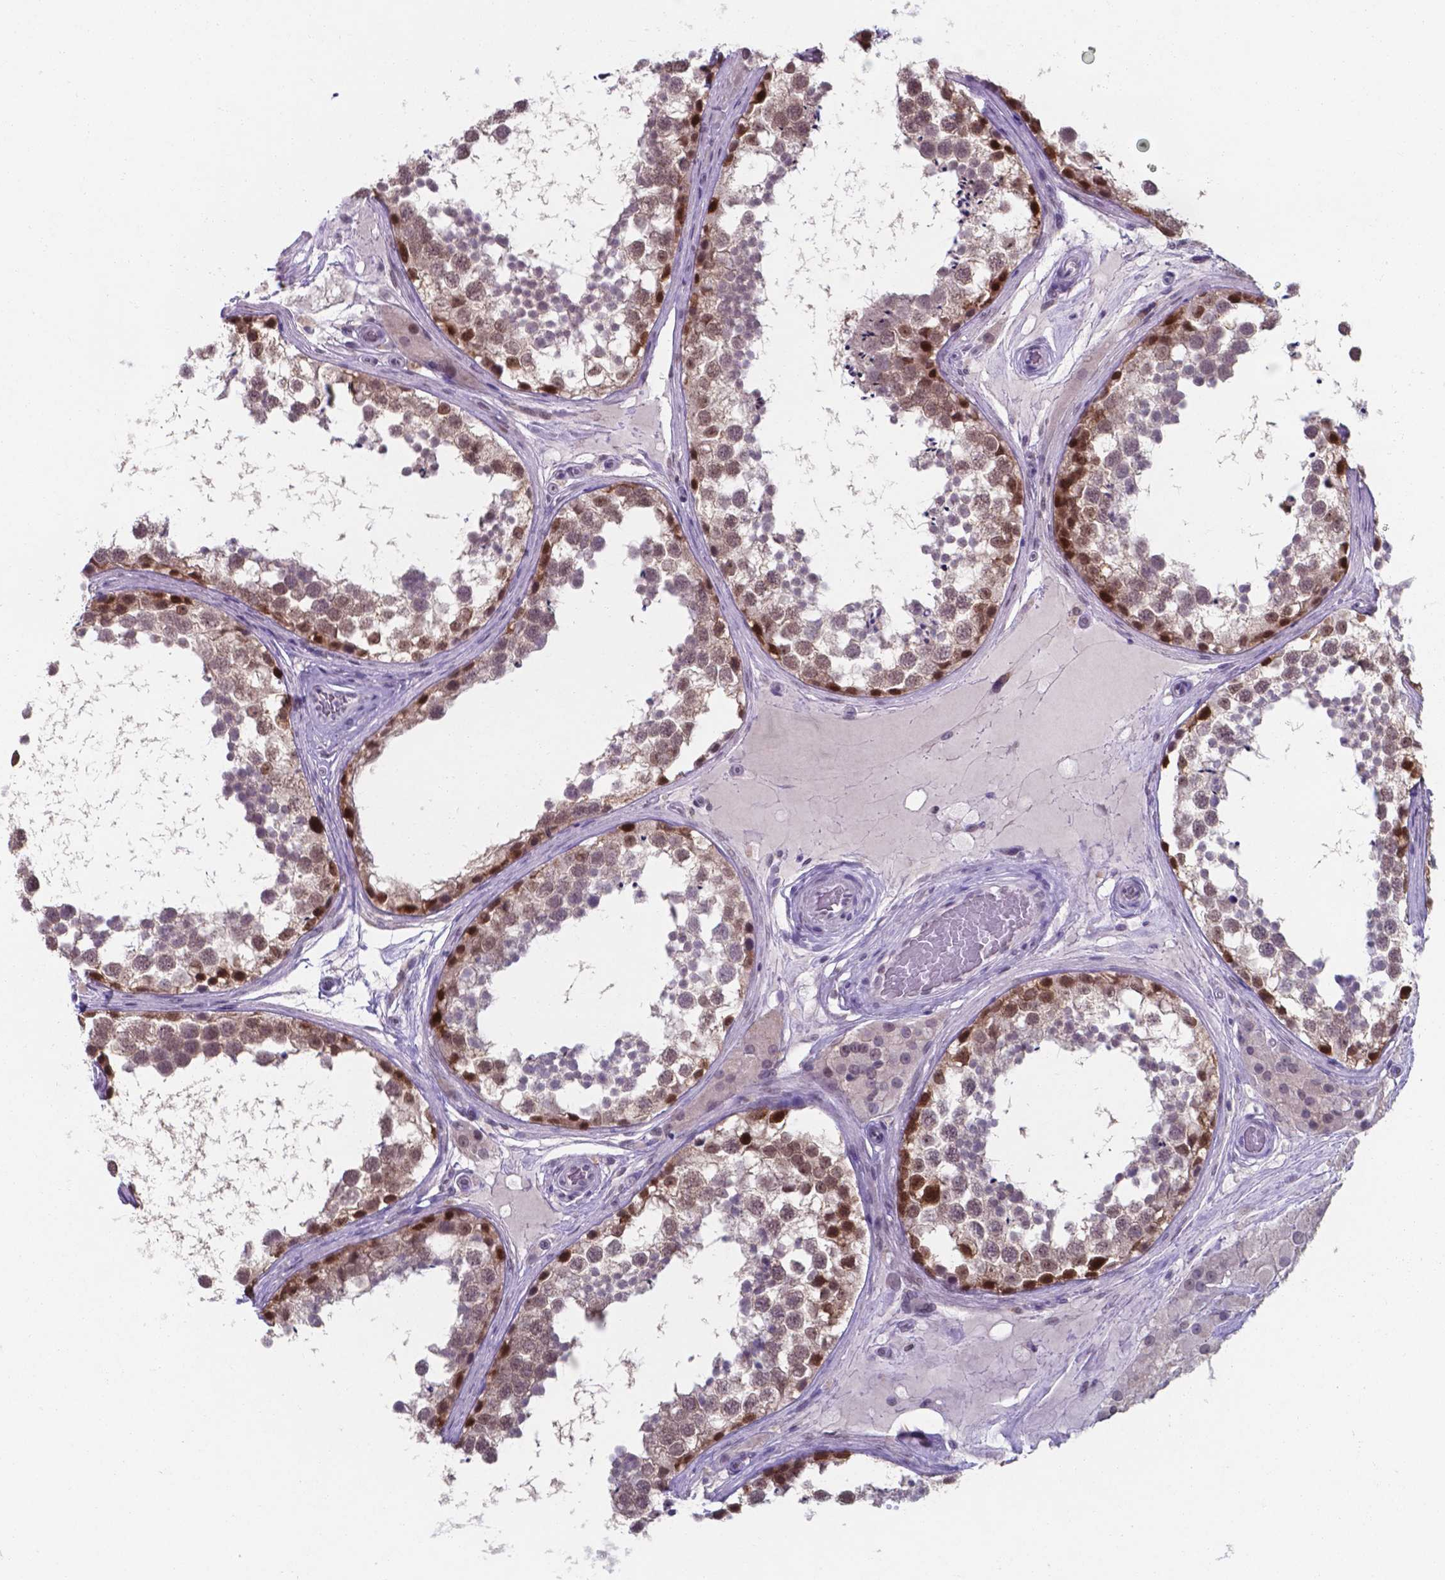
{"staining": {"intensity": "strong", "quantity": "<25%", "location": "nuclear"}, "tissue": "testis", "cell_type": "Cells in seminiferous ducts", "image_type": "normal", "snomed": [{"axis": "morphology", "description": "Normal tissue, NOS"}, {"axis": "morphology", "description": "Seminoma, NOS"}, {"axis": "topography", "description": "Testis"}], "caption": "The photomicrograph demonstrates staining of normal testis, revealing strong nuclear protein expression (brown color) within cells in seminiferous ducts.", "gene": "UBE2E2", "patient": {"sex": "male", "age": 65}}